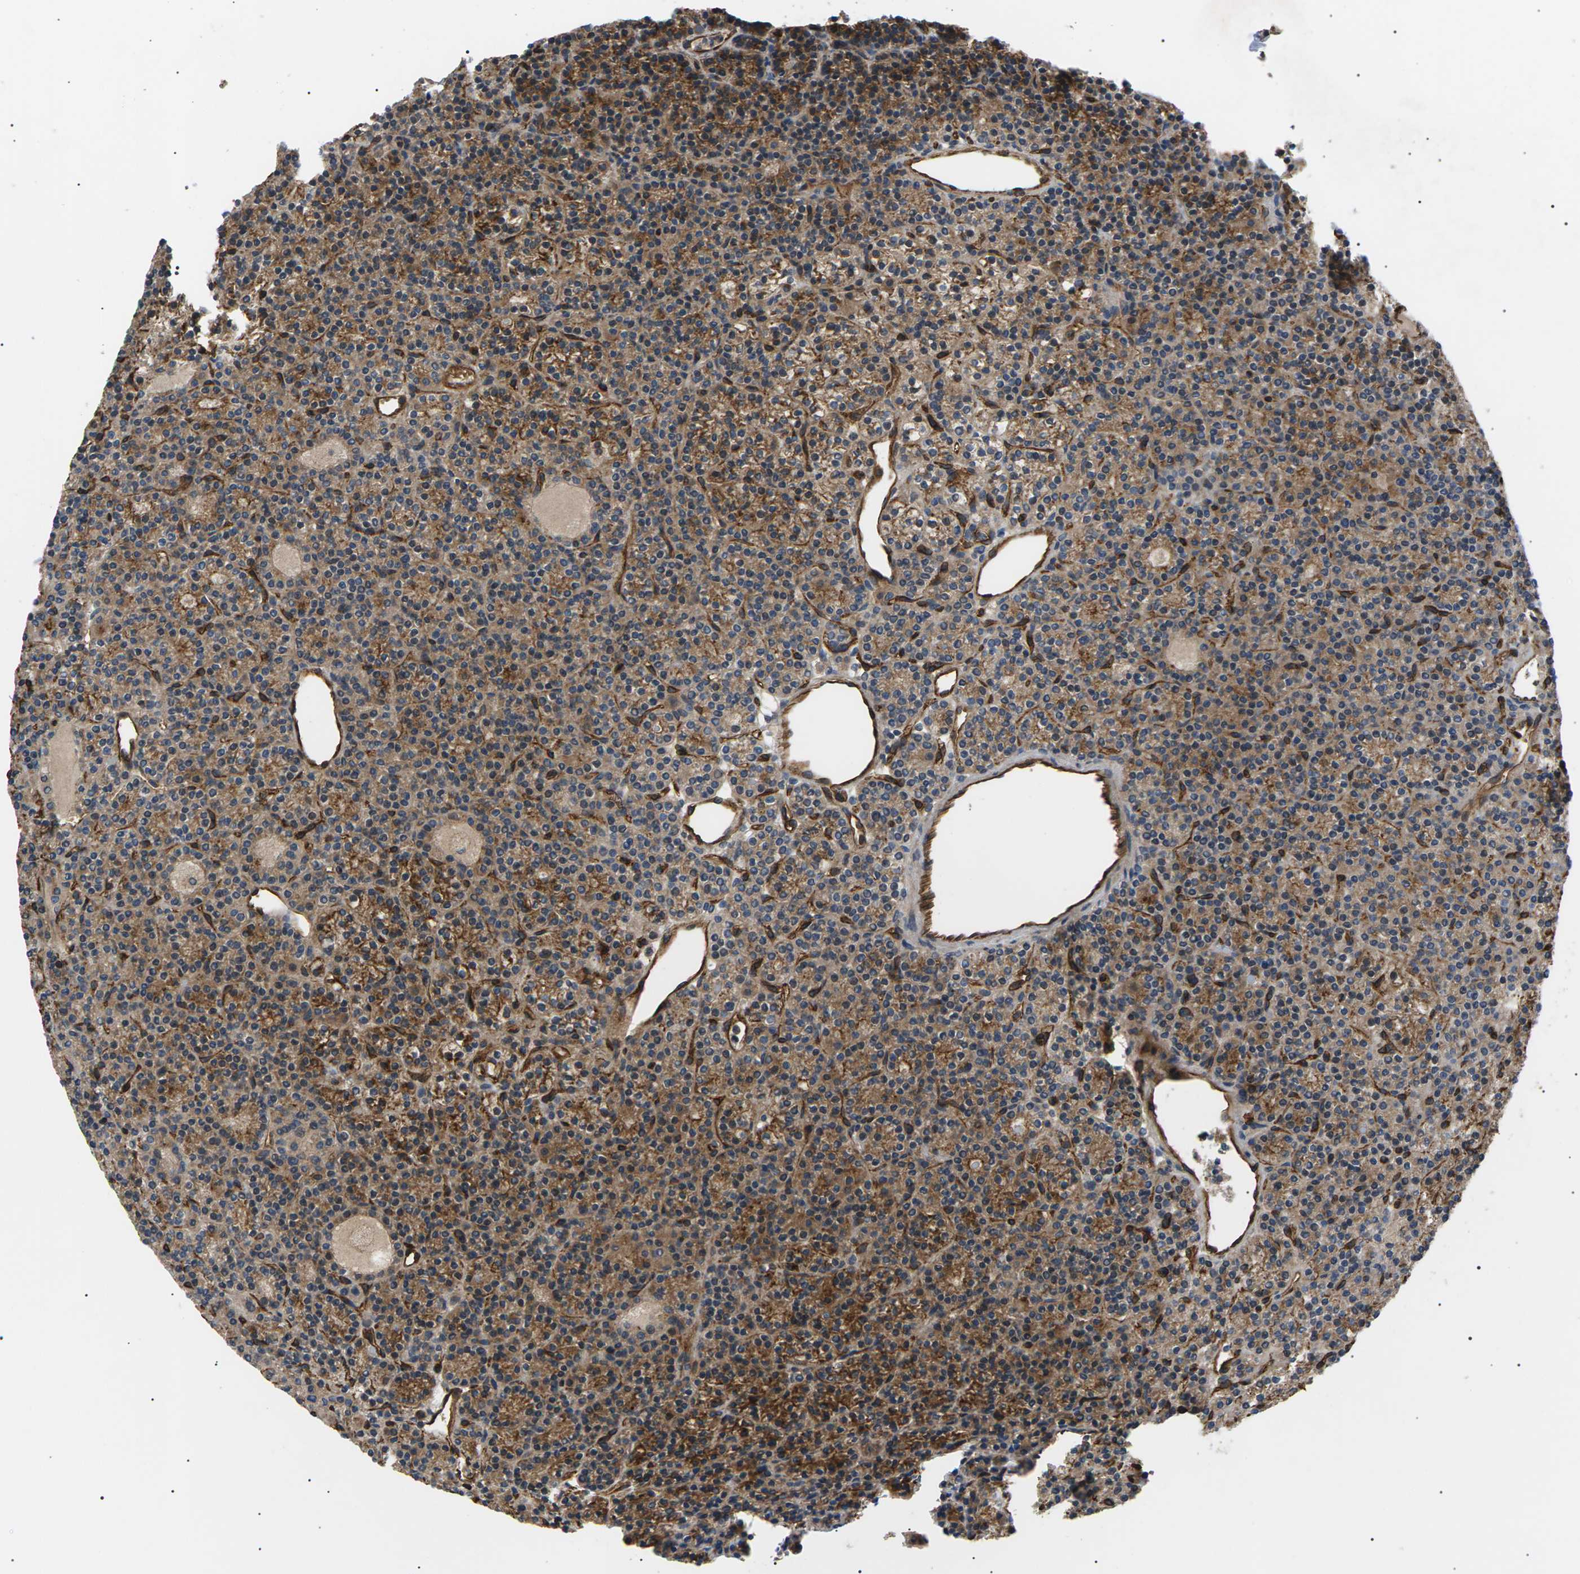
{"staining": {"intensity": "moderate", "quantity": ">75%", "location": "cytoplasmic/membranous"}, "tissue": "parathyroid gland", "cell_type": "Glandular cells", "image_type": "normal", "snomed": [{"axis": "morphology", "description": "Normal tissue, NOS"}, {"axis": "morphology", "description": "Adenoma, NOS"}, {"axis": "topography", "description": "Parathyroid gland"}], "caption": "Protein analysis of normal parathyroid gland shows moderate cytoplasmic/membranous staining in approximately >75% of glandular cells.", "gene": "TMTC4", "patient": {"sex": "female", "age": 64}}